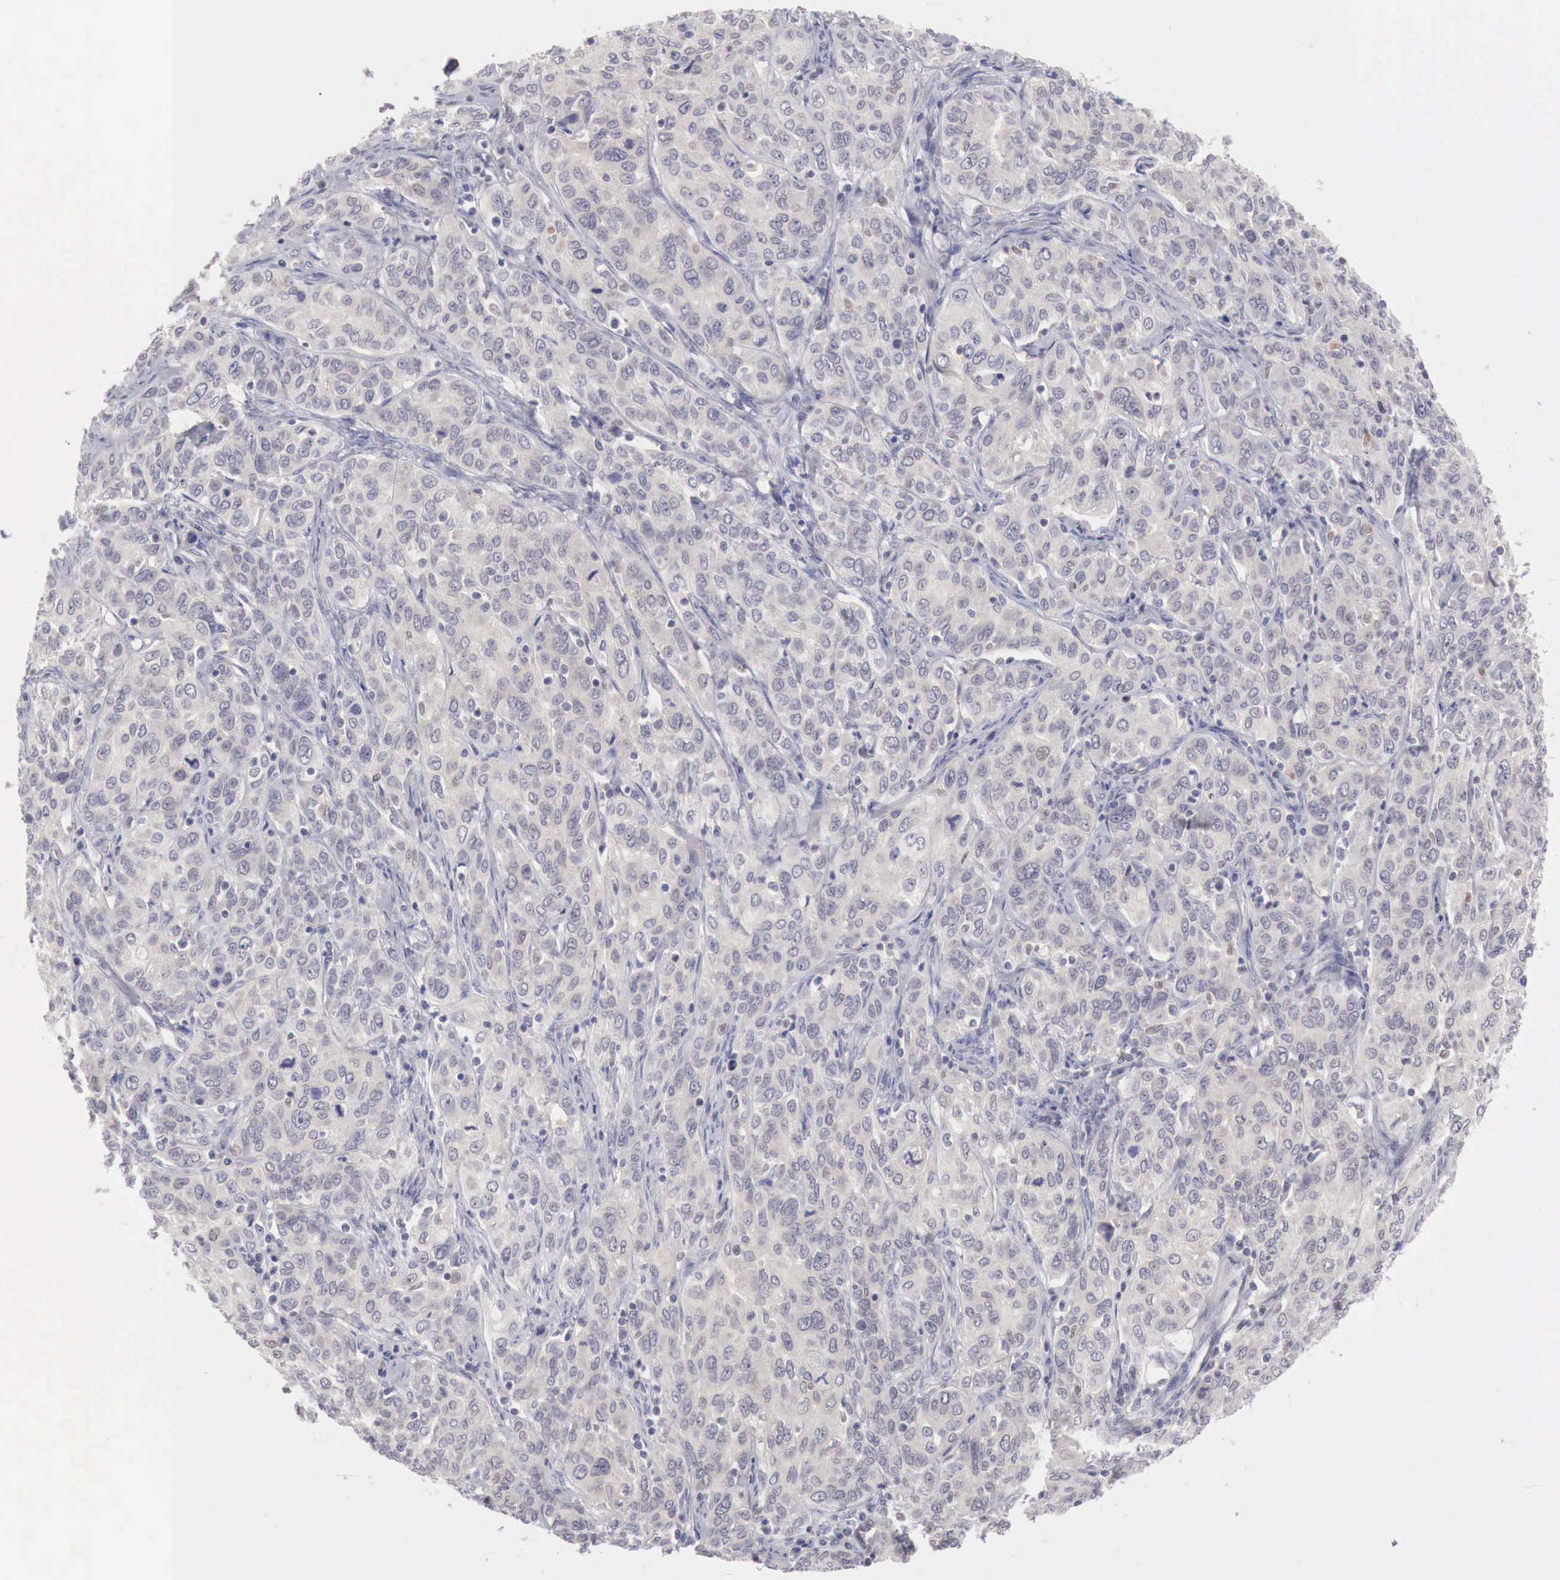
{"staining": {"intensity": "negative", "quantity": "none", "location": "none"}, "tissue": "cervical cancer", "cell_type": "Tumor cells", "image_type": "cancer", "snomed": [{"axis": "morphology", "description": "Squamous cell carcinoma, NOS"}, {"axis": "topography", "description": "Cervix"}], "caption": "DAB (3,3'-diaminobenzidine) immunohistochemical staining of cervical cancer (squamous cell carcinoma) exhibits no significant expression in tumor cells. (IHC, brightfield microscopy, high magnification).", "gene": "GATA1", "patient": {"sex": "female", "age": 38}}